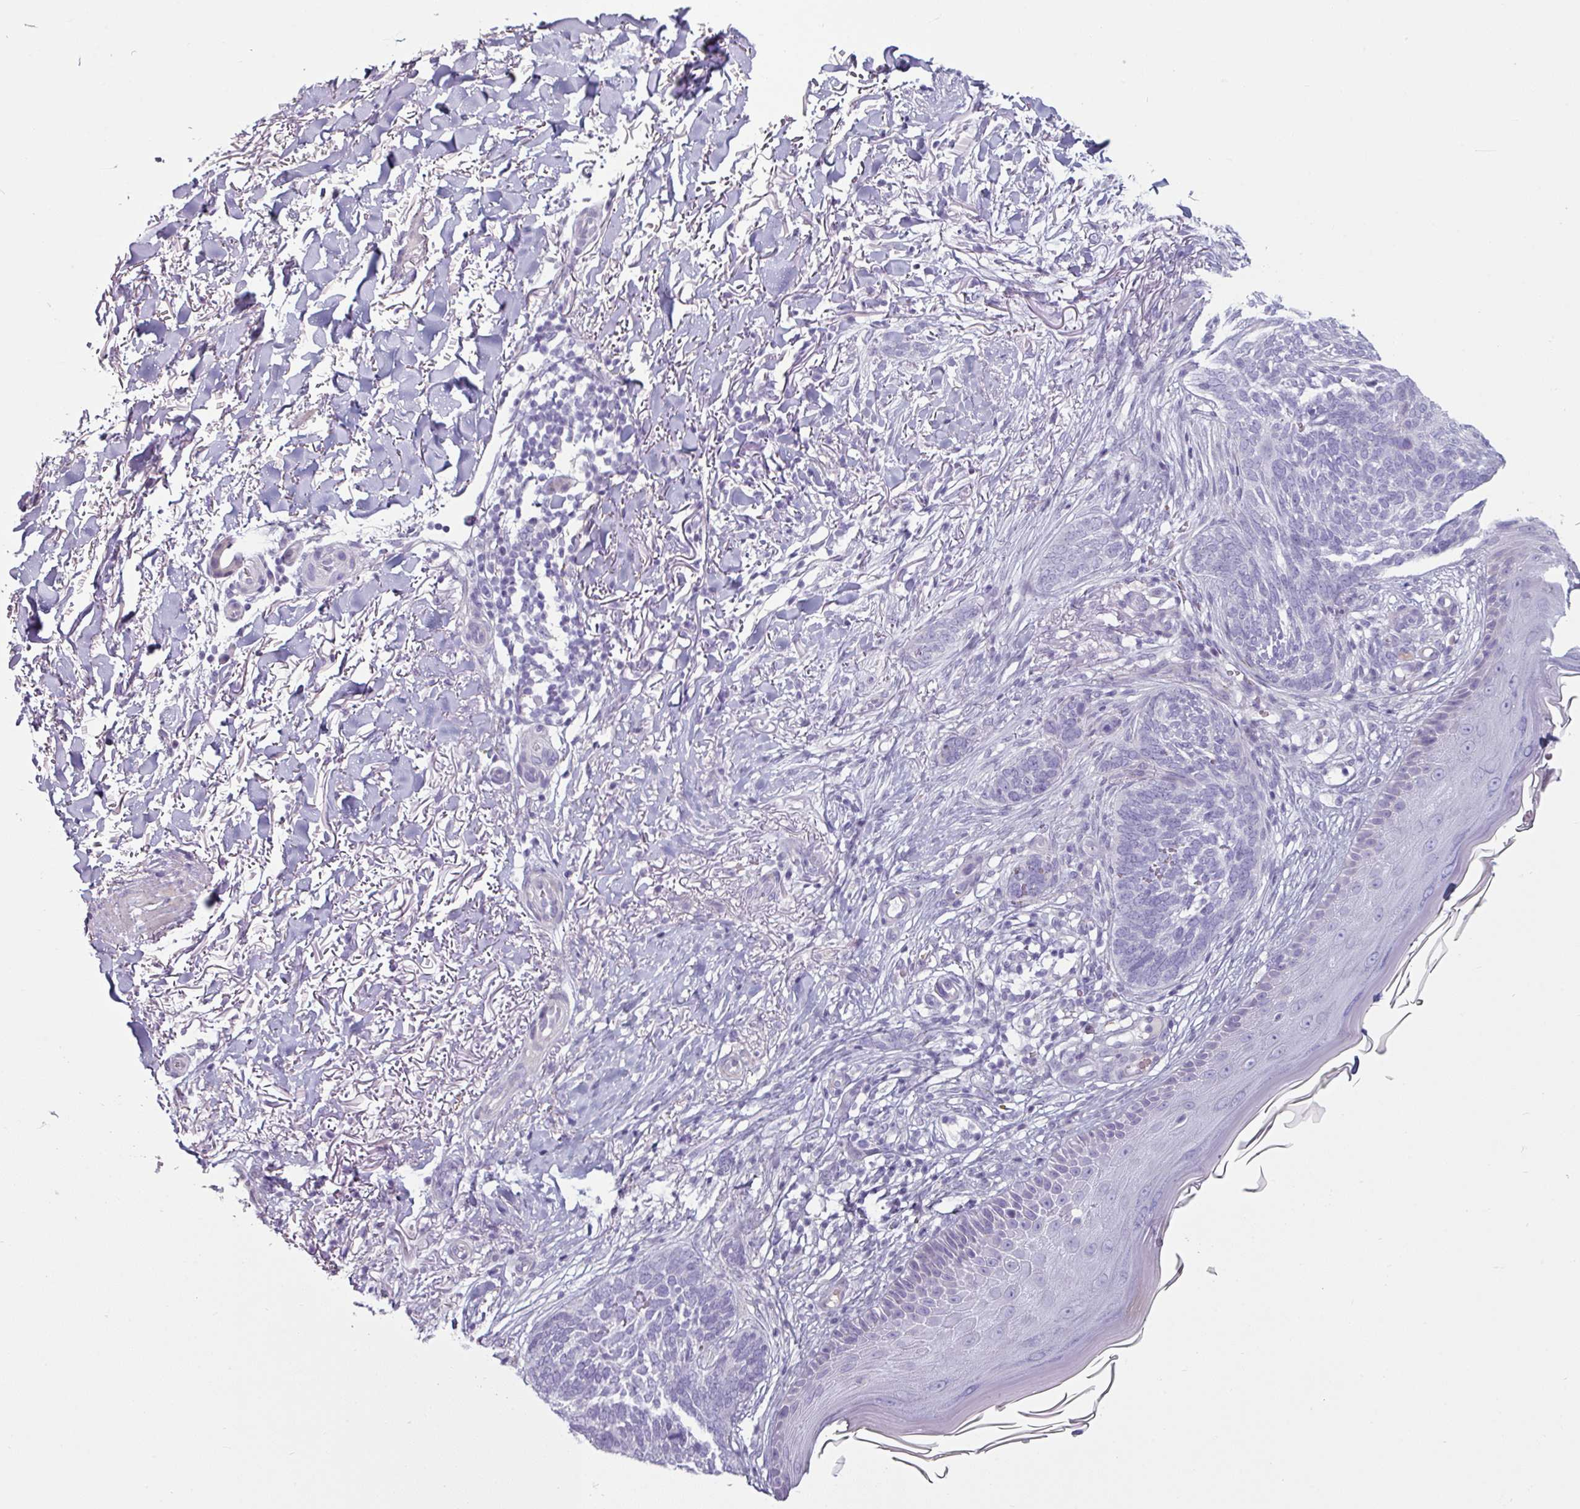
{"staining": {"intensity": "negative", "quantity": "none", "location": "none"}, "tissue": "skin cancer", "cell_type": "Tumor cells", "image_type": "cancer", "snomed": [{"axis": "morphology", "description": "Normal tissue, NOS"}, {"axis": "morphology", "description": "Basal cell carcinoma"}, {"axis": "topography", "description": "Skin"}], "caption": "Protein analysis of basal cell carcinoma (skin) displays no significant positivity in tumor cells.", "gene": "CLCA1", "patient": {"sex": "female", "age": 67}}